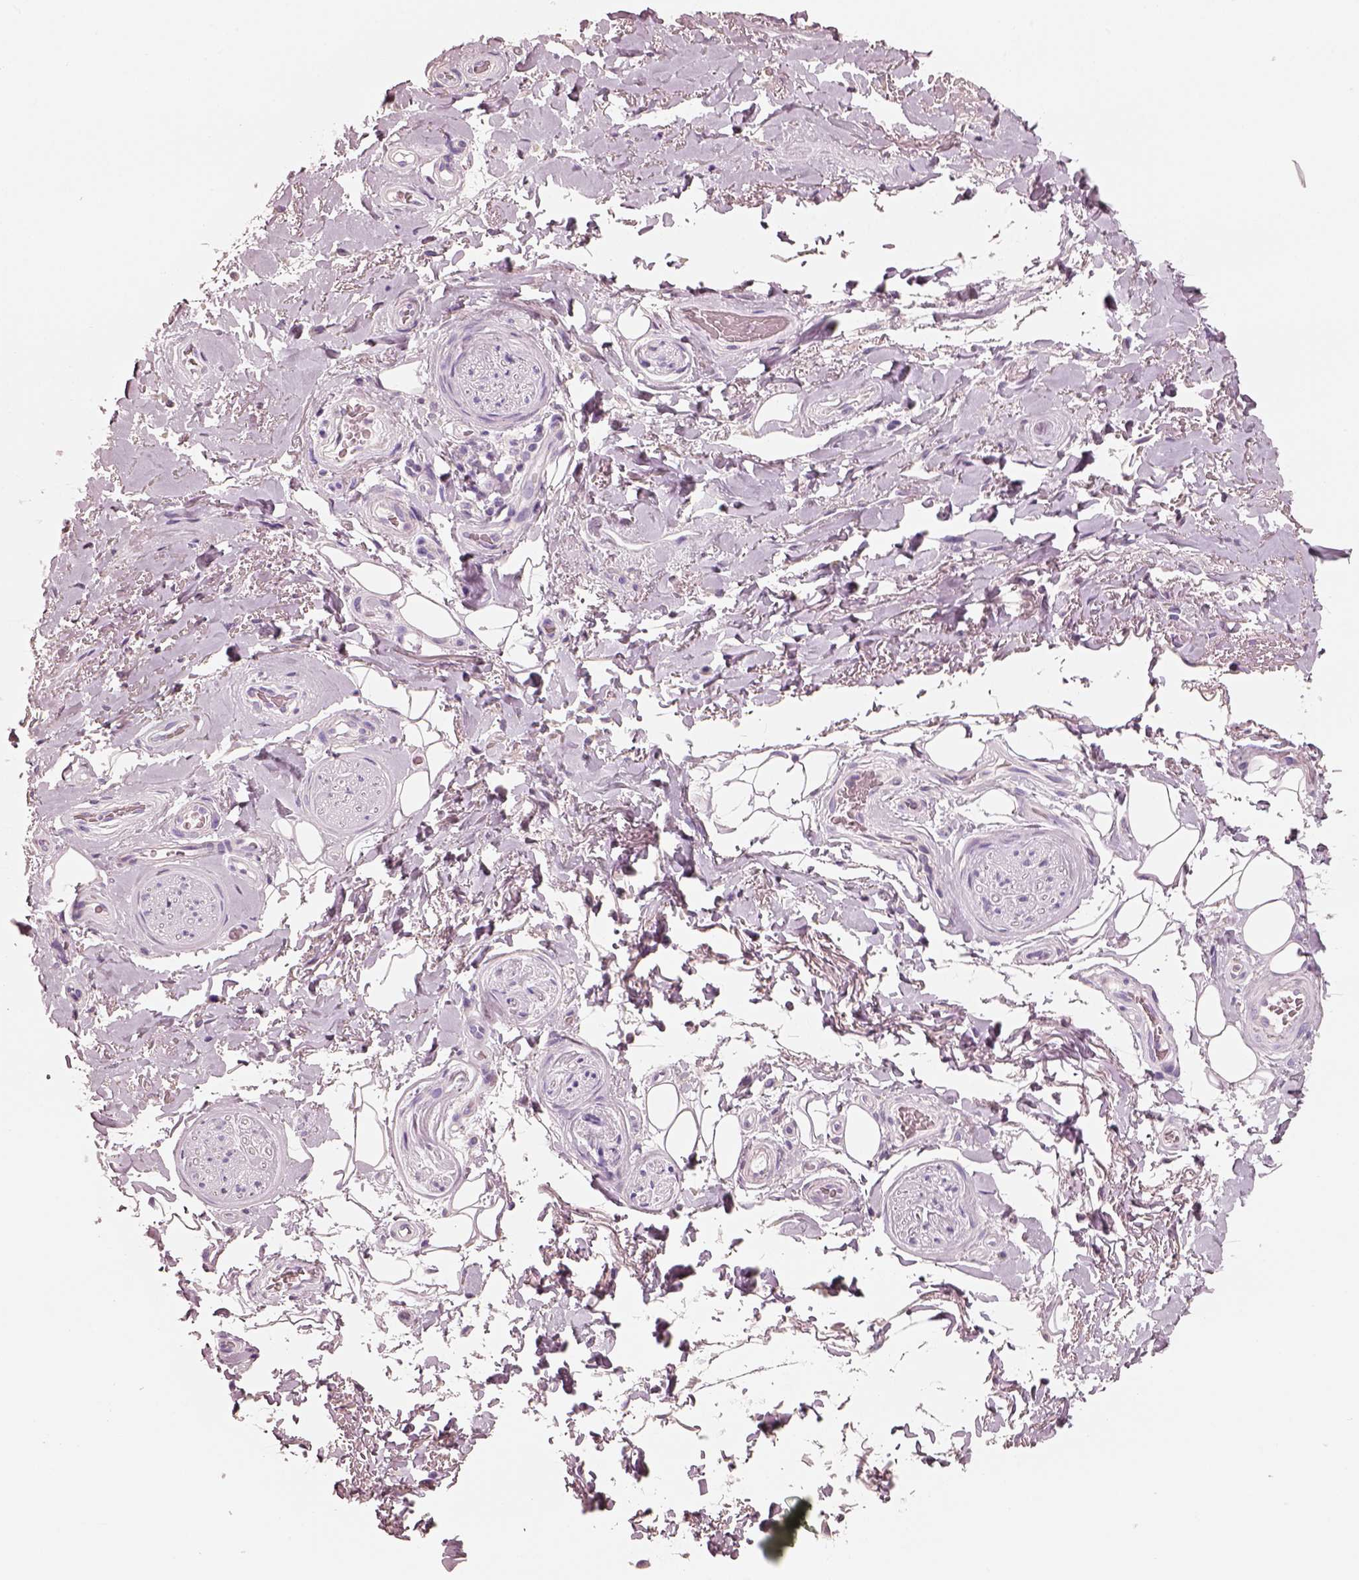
{"staining": {"intensity": "negative", "quantity": "none", "location": "none"}, "tissue": "adipose tissue", "cell_type": "Adipocytes", "image_type": "normal", "snomed": [{"axis": "morphology", "description": "Normal tissue, NOS"}, {"axis": "topography", "description": "Anal"}, {"axis": "topography", "description": "Peripheral nerve tissue"}], "caption": "The histopathology image exhibits no staining of adipocytes in normal adipose tissue.", "gene": "PNOC", "patient": {"sex": "male", "age": 53}}